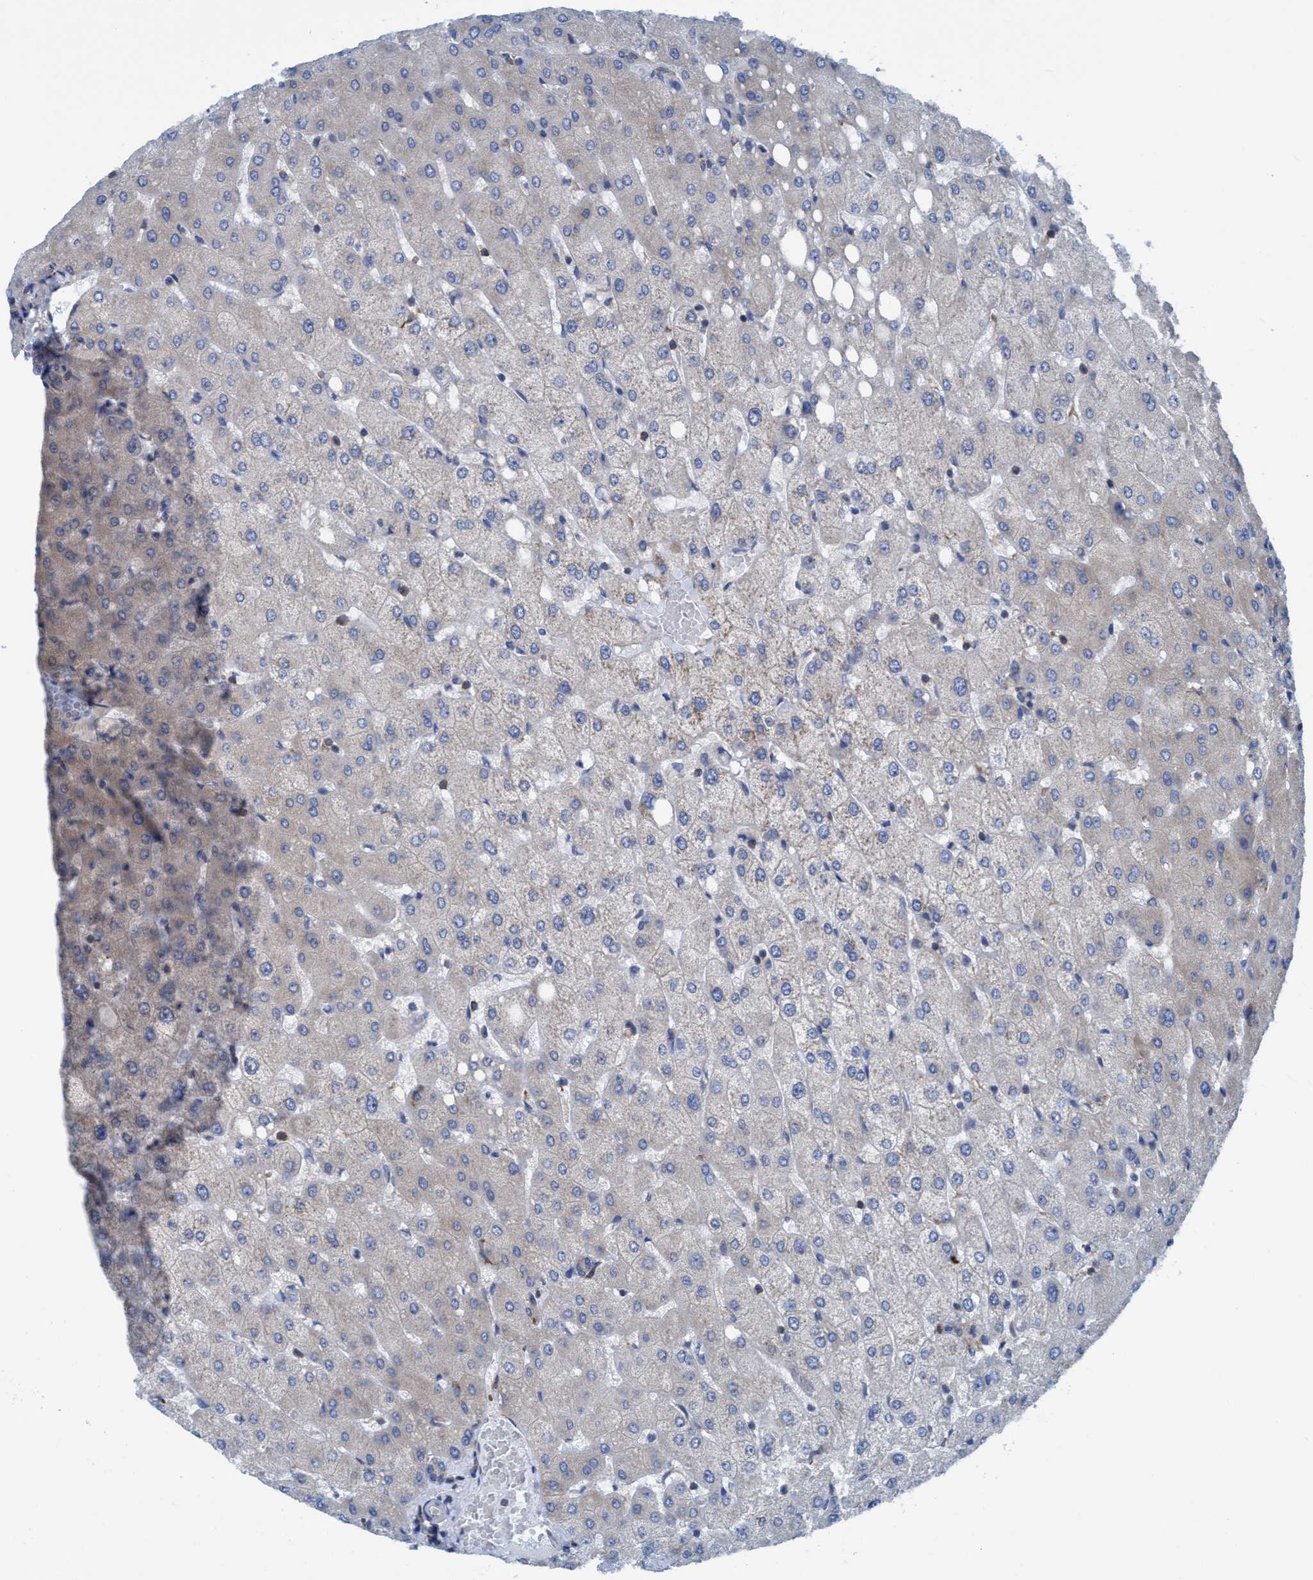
{"staining": {"intensity": "negative", "quantity": "none", "location": "none"}, "tissue": "liver", "cell_type": "Cholangiocytes", "image_type": "normal", "snomed": [{"axis": "morphology", "description": "Normal tissue, NOS"}, {"axis": "topography", "description": "Liver"}], "caption": "Immunohistochemistry of benign human liver demonstrates no expression in cholangiocytes. (DAB immunohistochemistry with hematoxylin counter stain).", "gene": "NMT1", "patient": {"sex": "female", "age": 54}}